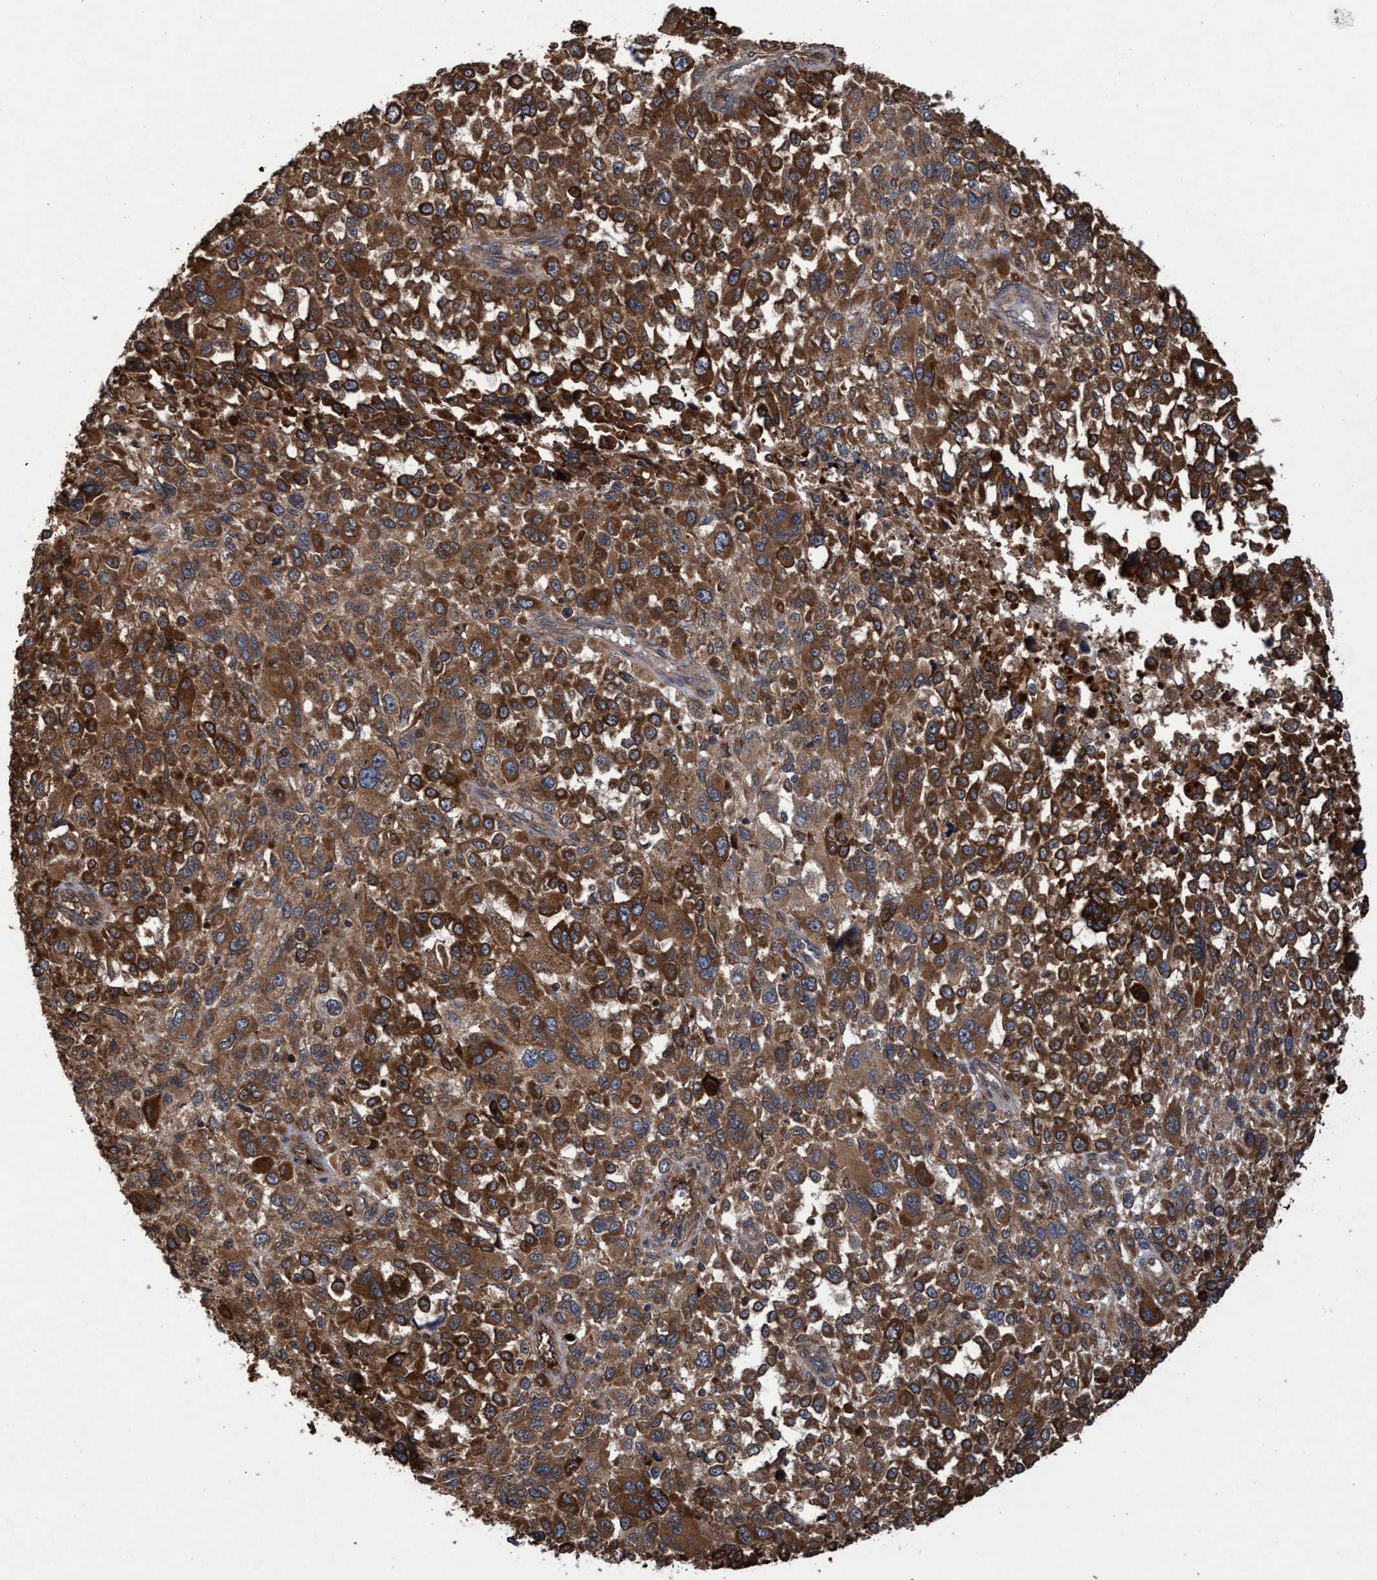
{"staining": {"intensity": "strong", "quantity": ">75%", "location": "cytoplasmic/membranous"}, "tissue": "melanoma", "cell_type": "Tumor cells", "image_type": "cancer", "snomed": [{"axis": "morphology", "description": "Malignant melanoma, NOS"}, {"axis": "topography", "description": "Skin"}], "caption": "Melanoma stained for a protein (brown) reveals strong cytoplasmic/membranous positive positivity in approximately >75% of tumor cells.", "gene": "CHMP6", "patient": {"sex": "female", "age": 55}}